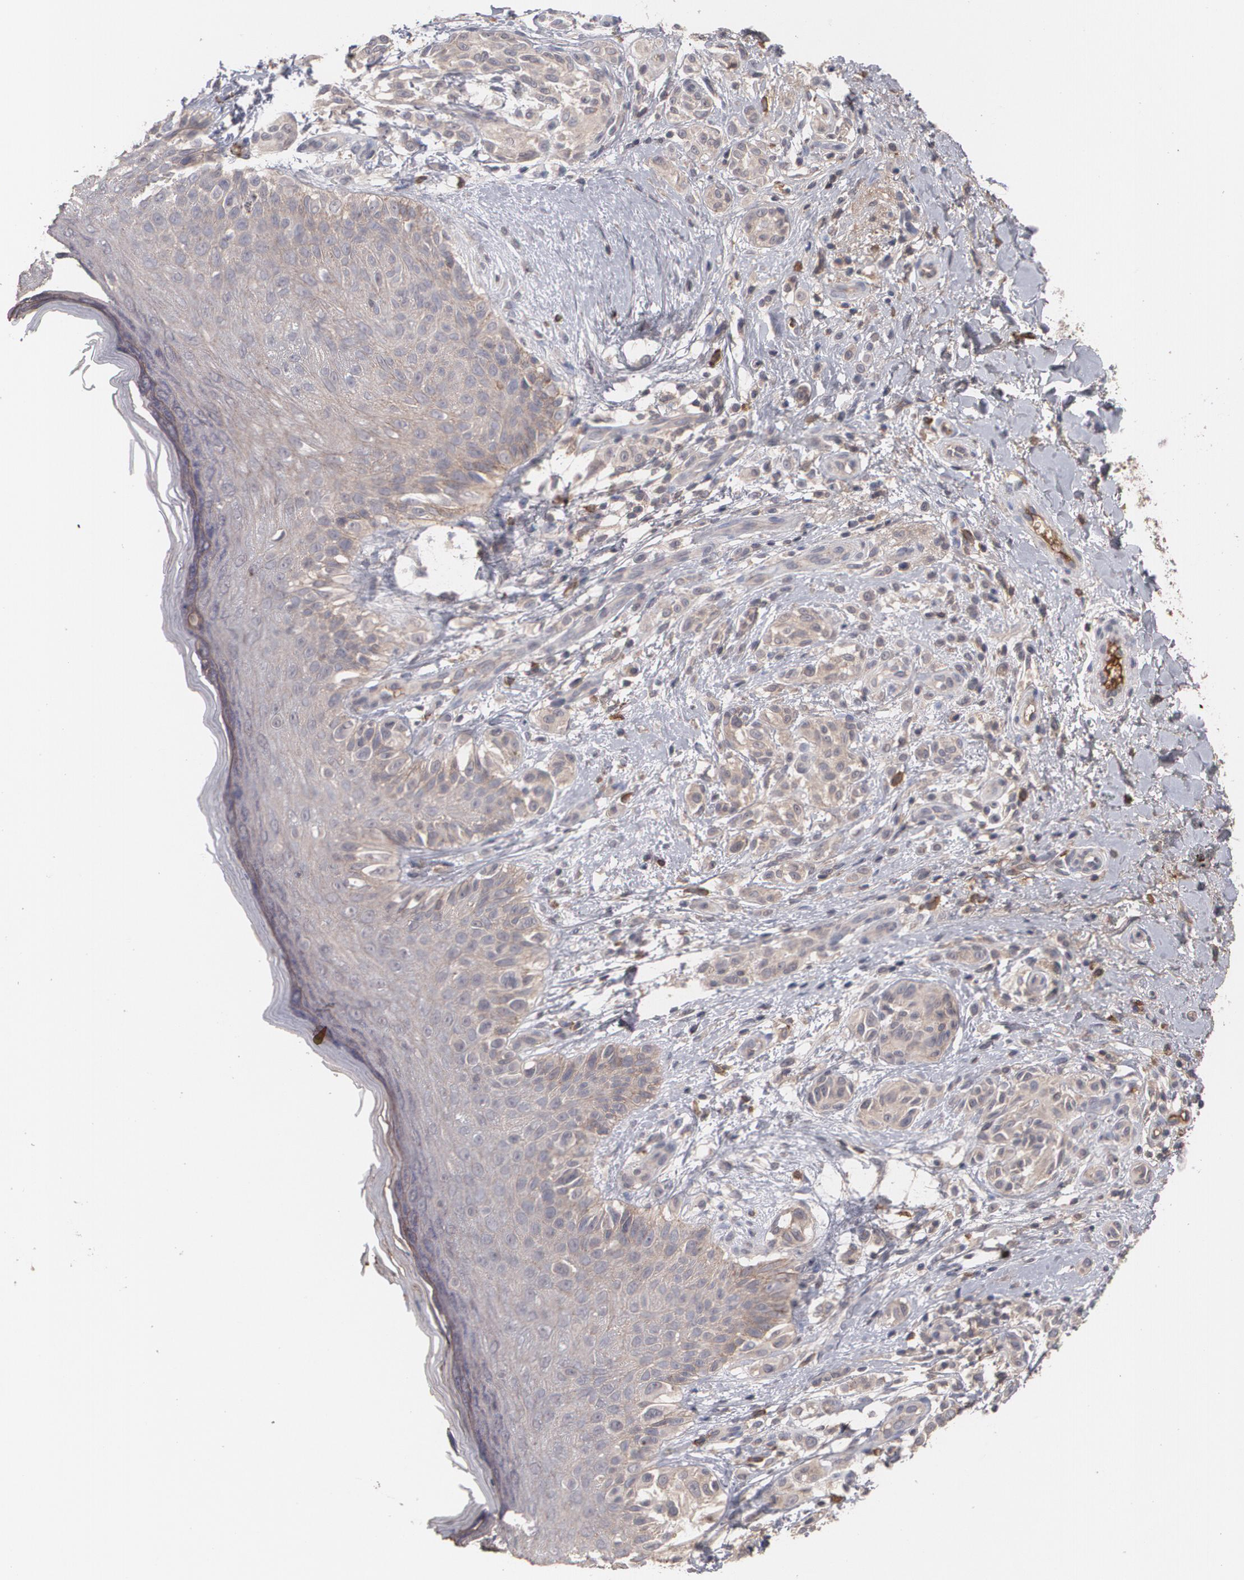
{"staining": {"intensity": "moderate", "quantity": ">75%", "location": "cytoplasmic/membranous"}, "tissue": "melanoma", "cell_type": "Tumor cells", "image_type": "cancer", "snomed": [{"axis": "morphology", "description": "Malignant melanoma, NOS"}, {"axis": "topography", "description": "Skin"}], "caption": "Brown immunohistochemical staining in melanoma shows moderate cytoplasmic/membranous positivity in about >75% of tumor cells.", "gene": "ARF6", "patient": {"sex": "male", "age": 57}}